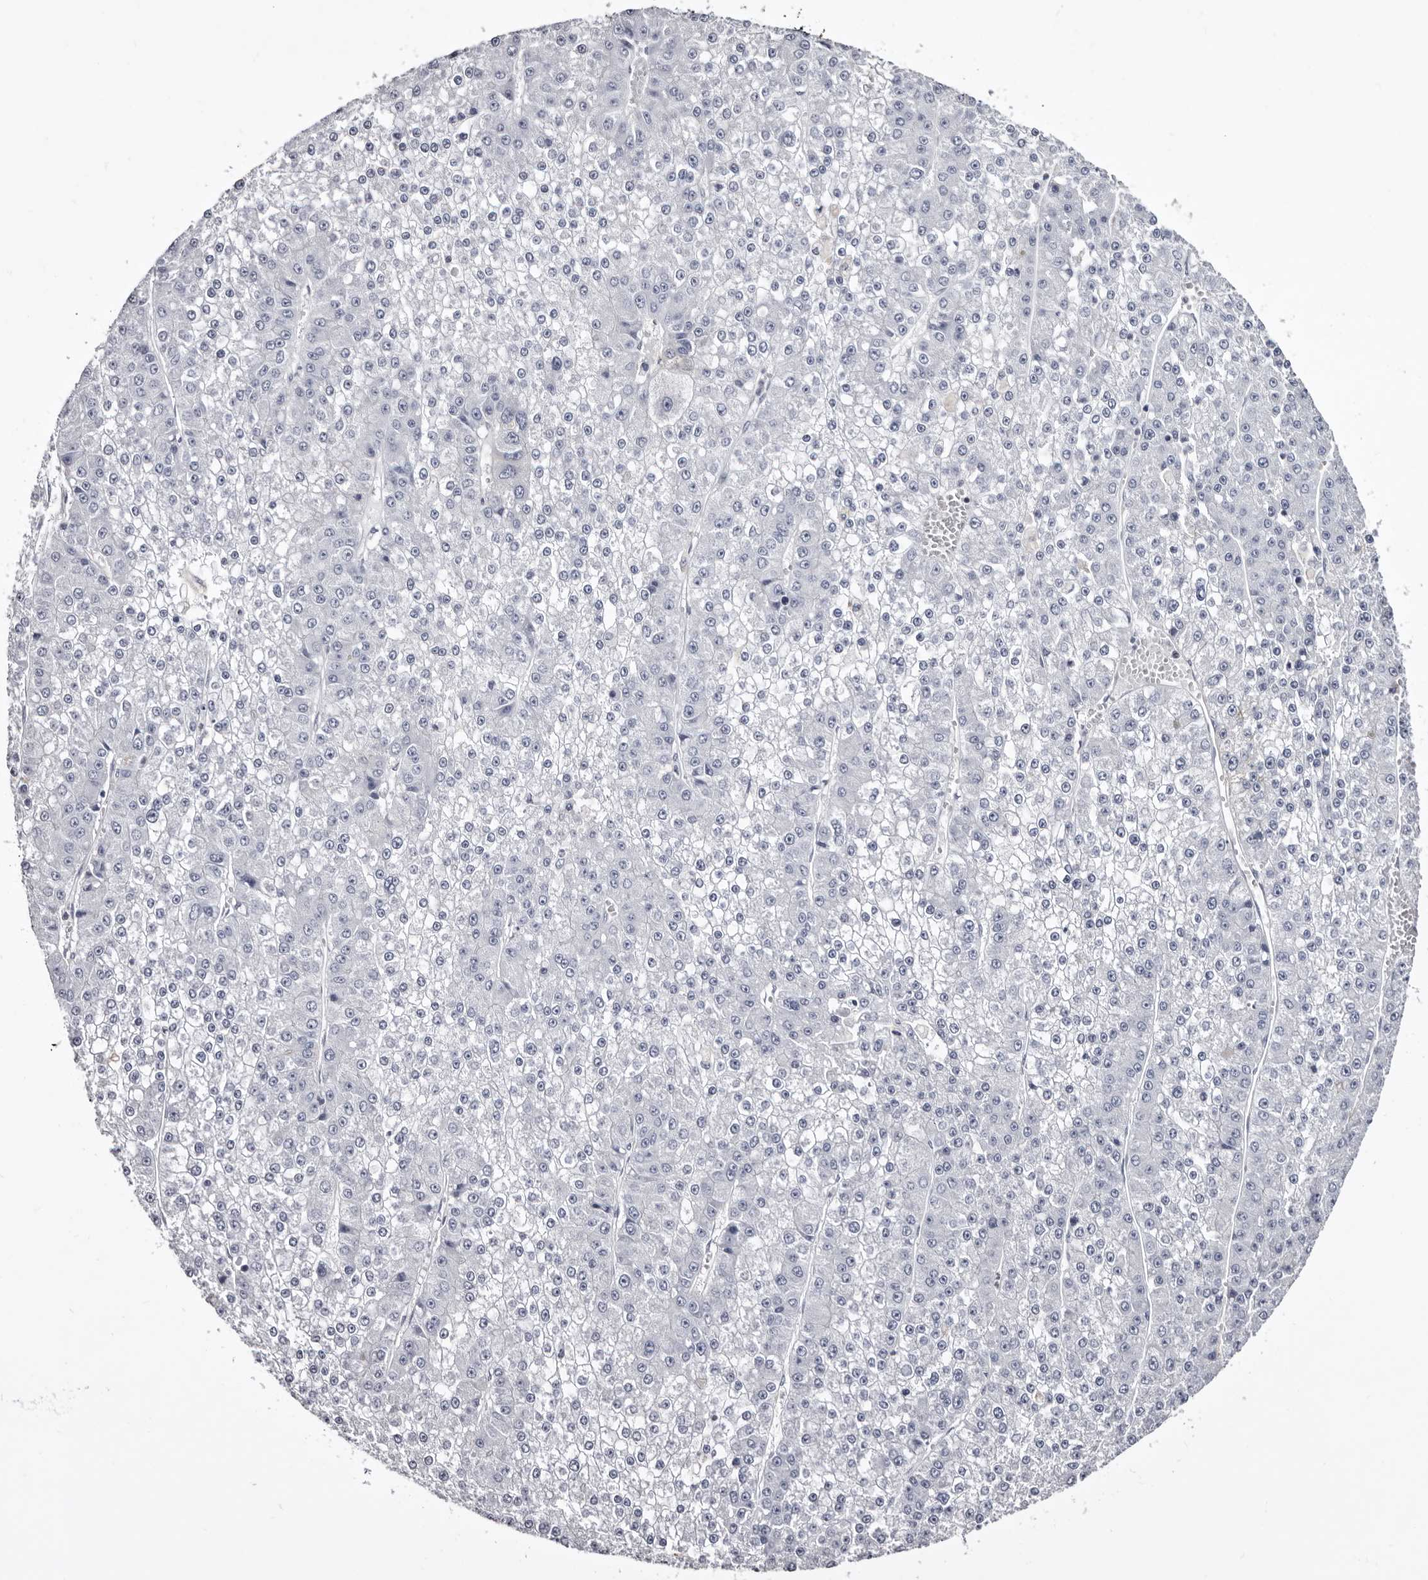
{"staining": {"intensity": "negative", "quantity": "none", "location": "none"}, "tissue": "liver cancer", "cell_type": "Tumor cells", "image_type": "cancer", "snomed": [{"axis": "morphology", "description": "Carcinoma, Hepatocellular, NOS"}, {"axis": "topography", "description": "Liver"}], "caption": "Immunohistochemistry of liver cancer displays no positivity in tumor cells.", "gene": "LAD1", "patient": {"sex": "female", "age": 73}}